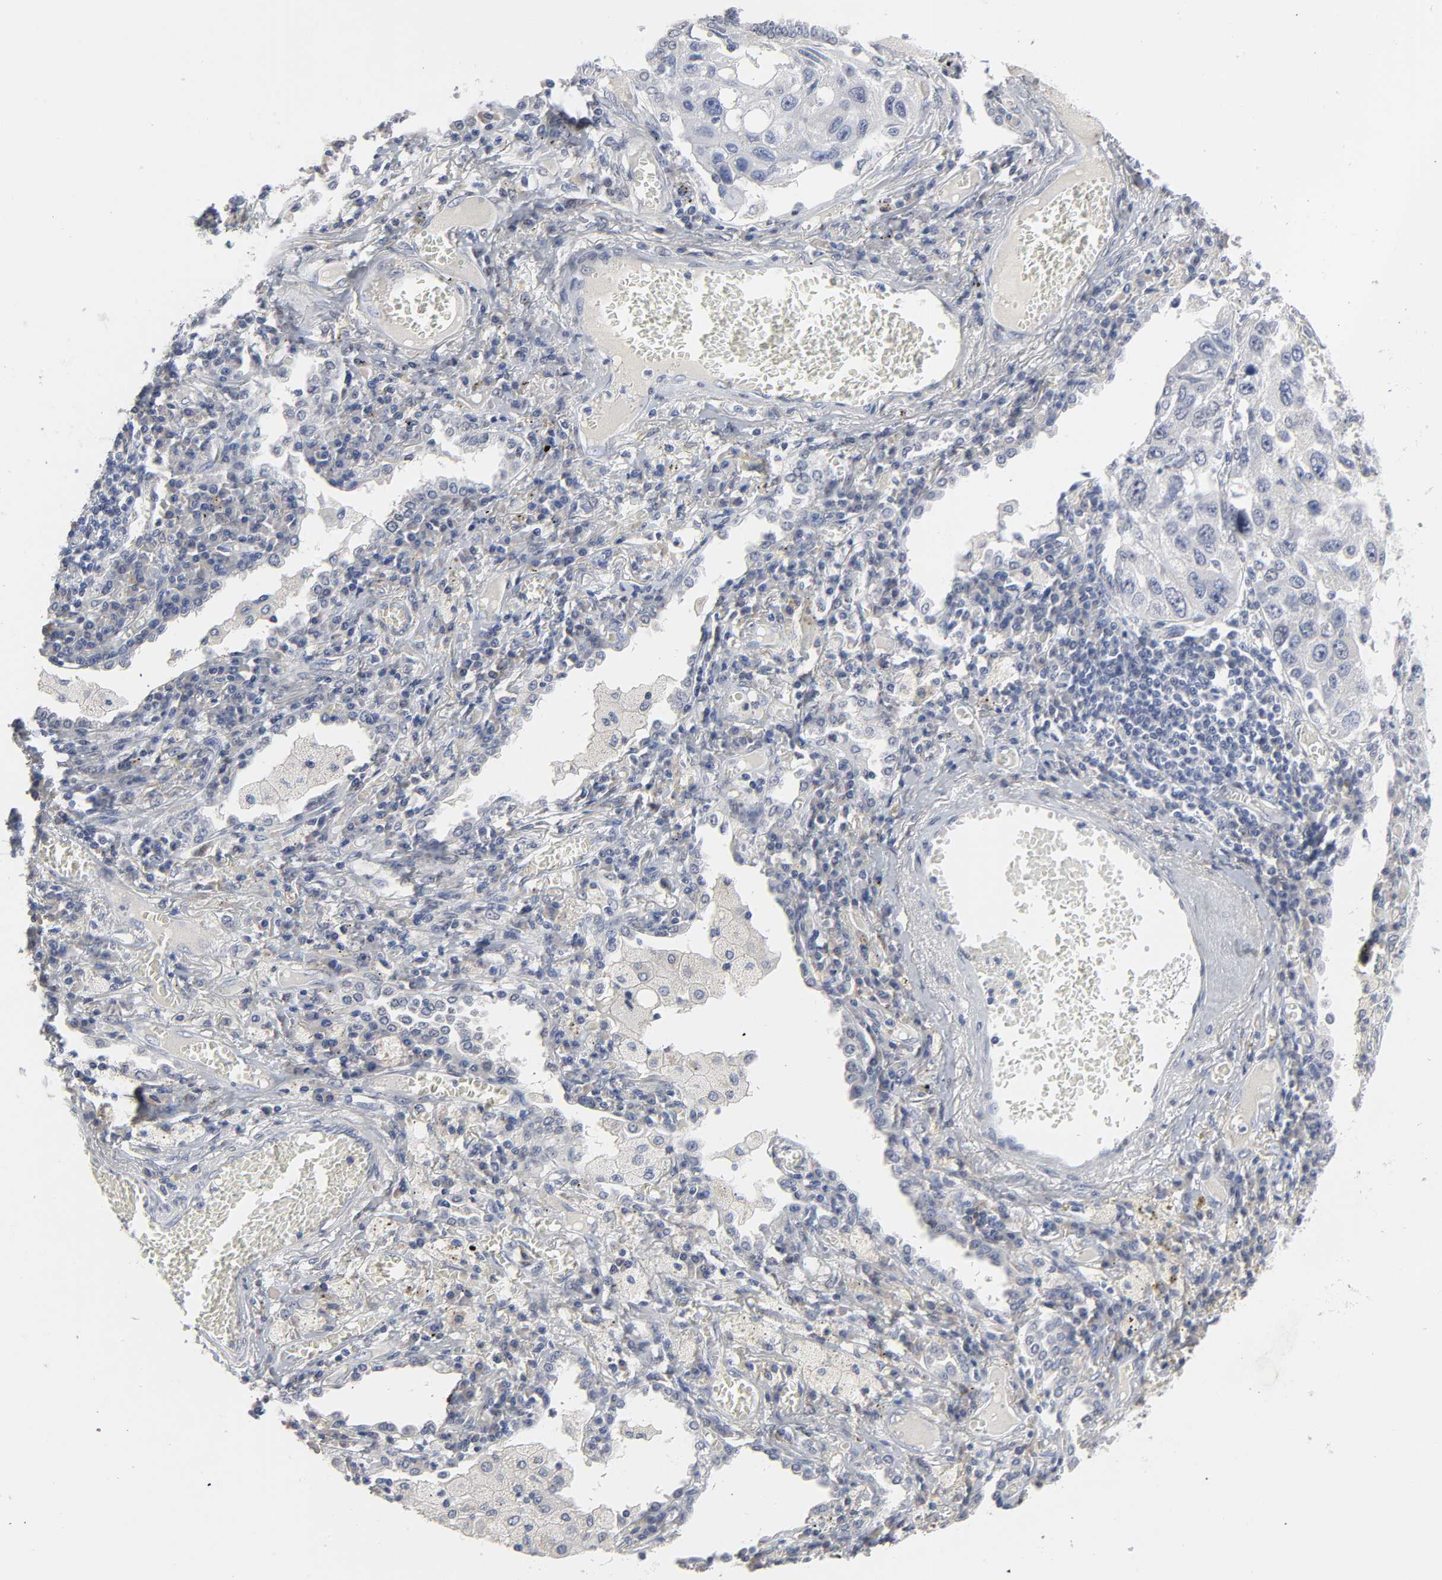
{"staining": {"intensity": "negative", "quantity": "none", "location": "none"}, "tissue": "lung cancer", "cell_type": "Tumor cells", "image_type": "cancer", "snomed": [{"axis": "morphology", "description": "Squamous cell carcinoma, NOS"}, {"axis": "topography", "description": "Lung"}], "caption": "DAB (3,3'-diaminobenzidine) immunohistochemical staining of human lung cancer (squamous cell carcinoma) reveals no significant staining in tumor cells.", "gene": "SALL2", "patient": {"sex": "male", "age": 71}}